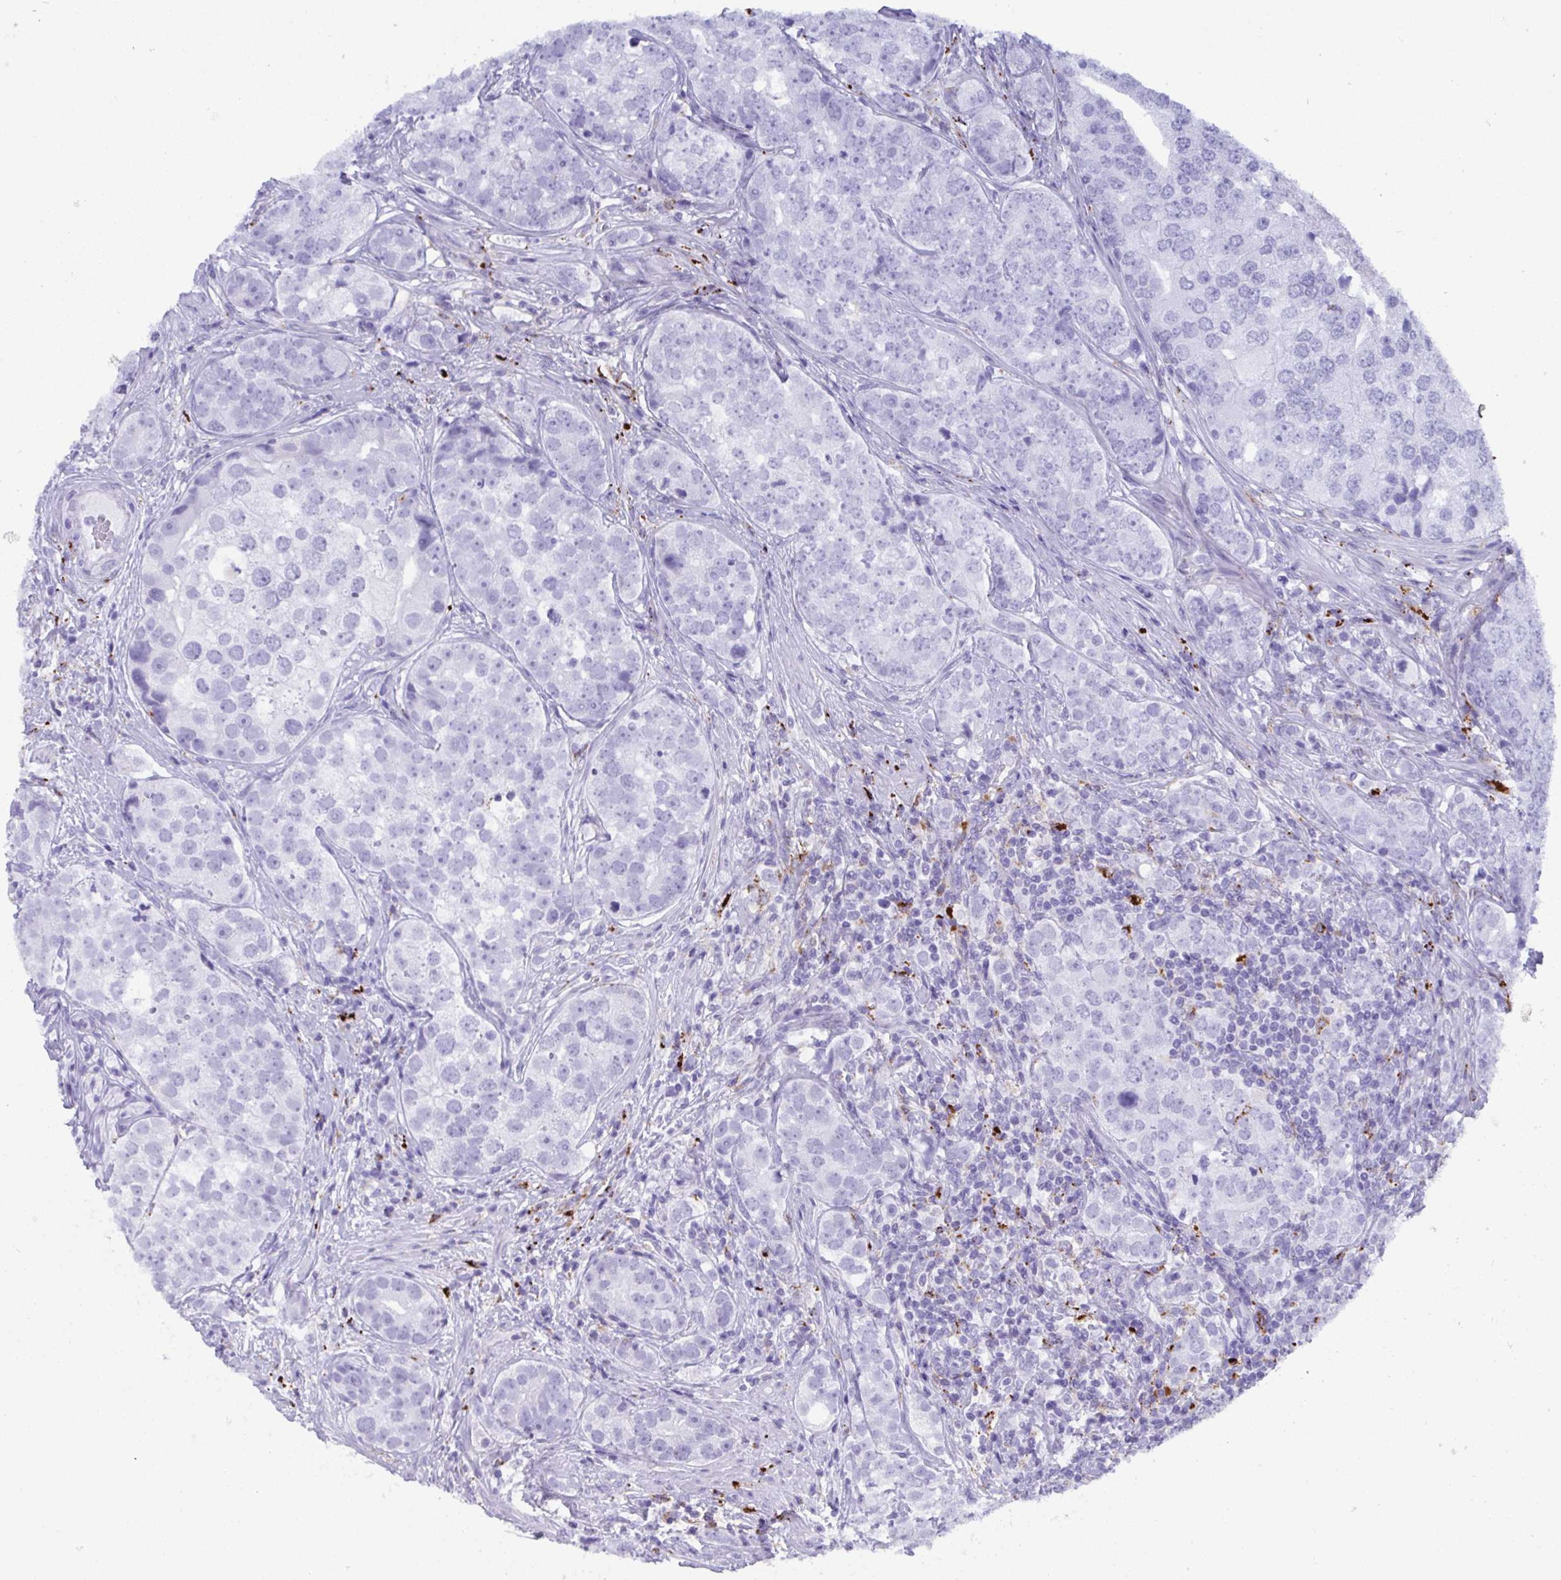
{"staining": {"intensity": "negative", "quantity": "none", "location": "none"}, "tissue": "prostate cancer", "cell_type": "Tumor cells", "image_type": "cancer", "snomed": [{"axis": "morphology", "description": "Adenocarcinoma, High grade"}, {"axis": "topography", "description": "Prostate"}], "caption": "This is an IHC photomicrograph of human adenocarcinoma (high-grade) (prostate). There is no staining in tumor cells.", "gene": "CPVL", "patient": {"sex": "male", "age": 60}}